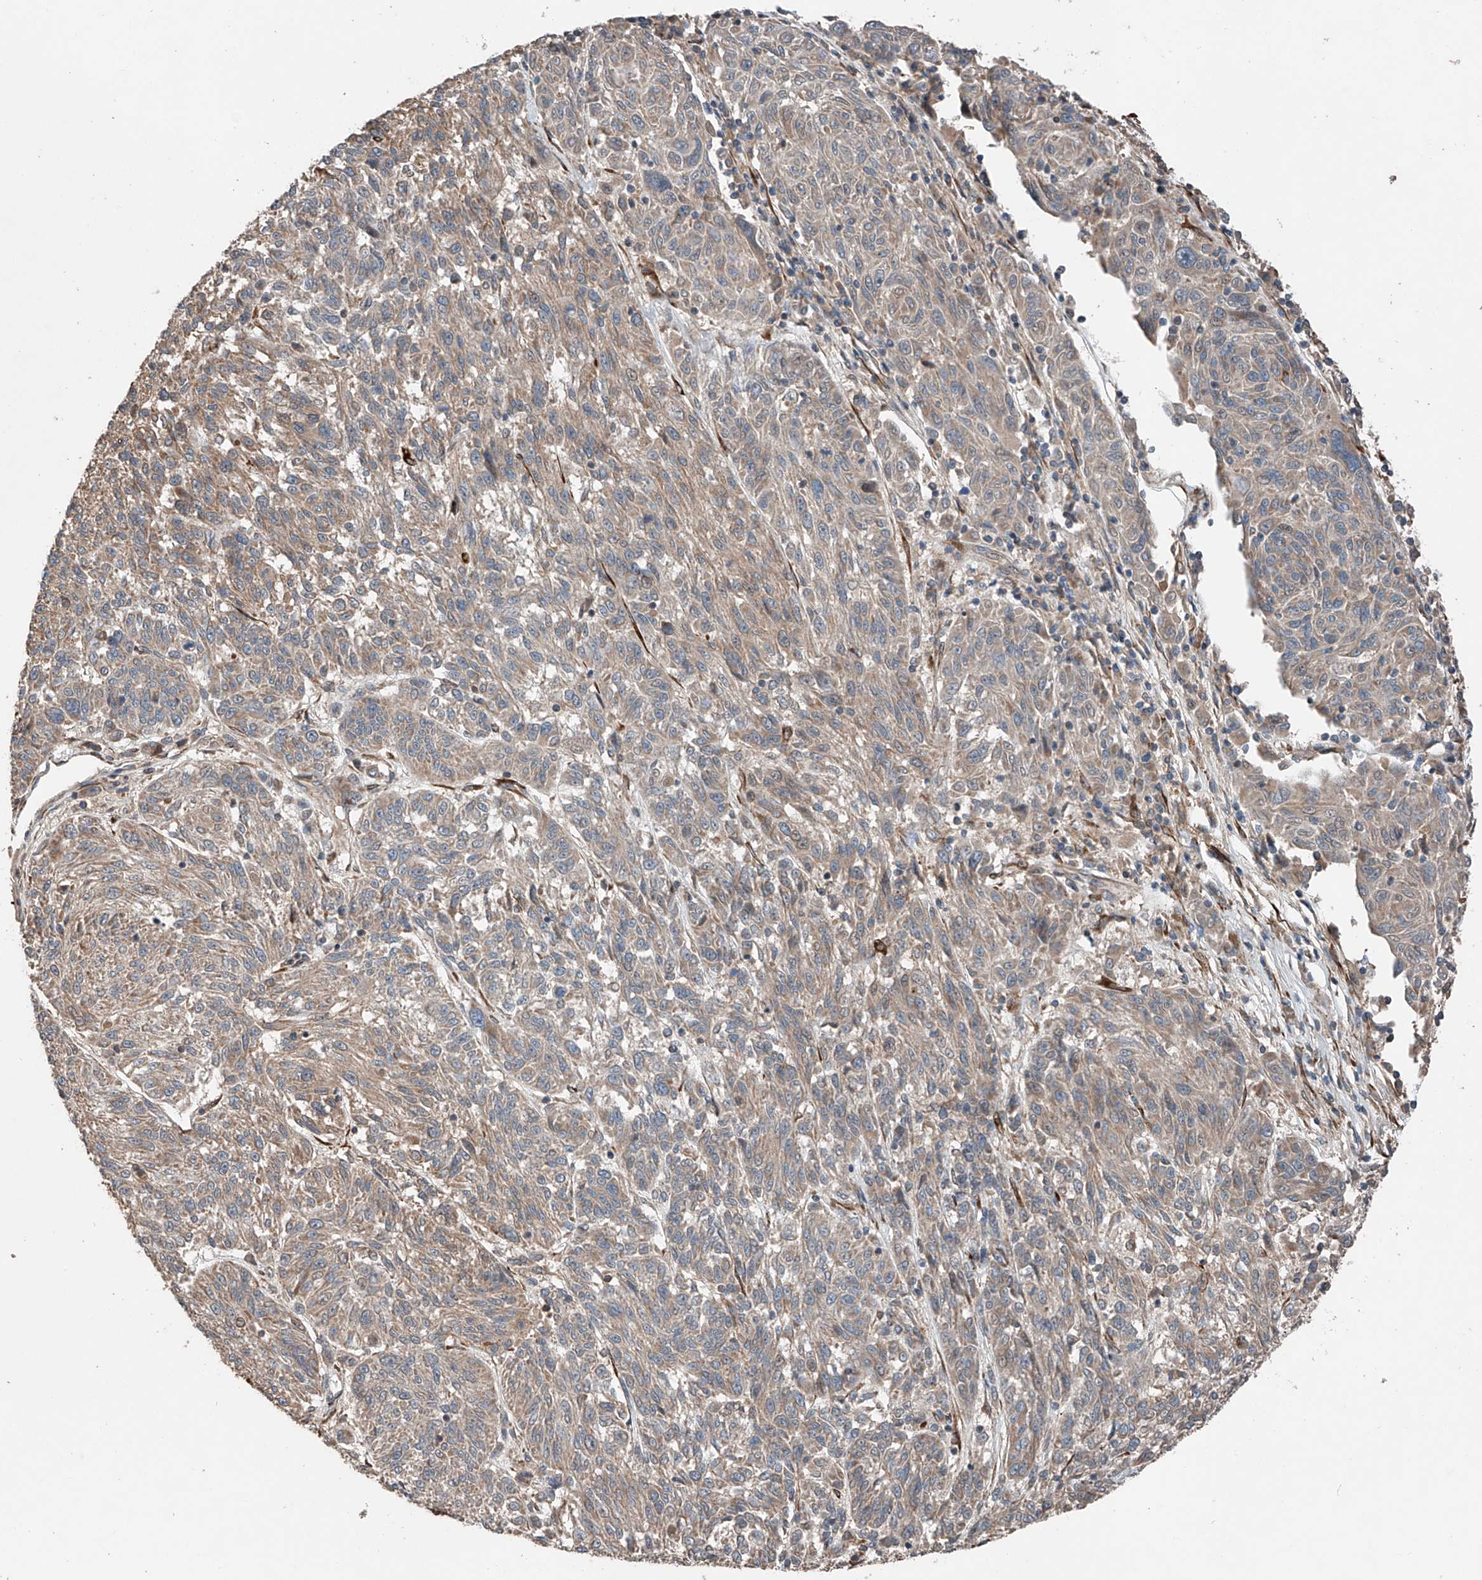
{"staining": {"intensity": "weak", "quantity": "25%-75%", "location": "cytoplasmic/membranous"}, "tissue": "melanoma", "cell_type": "Tumor cells", "image_type": "cancer", "snomed": [{"axis": "morphology", "description": "Malignant melanoma, NOS"}, {"axis": "topography", "description": "Skin"}], "caption": "This is a photomicrograph of IHC staining of malignant melanoma, which shows weak staining in the cytoplasmic/membranous of tumor cells.", "gene": "AP4B1", "patient": {"sex": "male", "age": 53}}